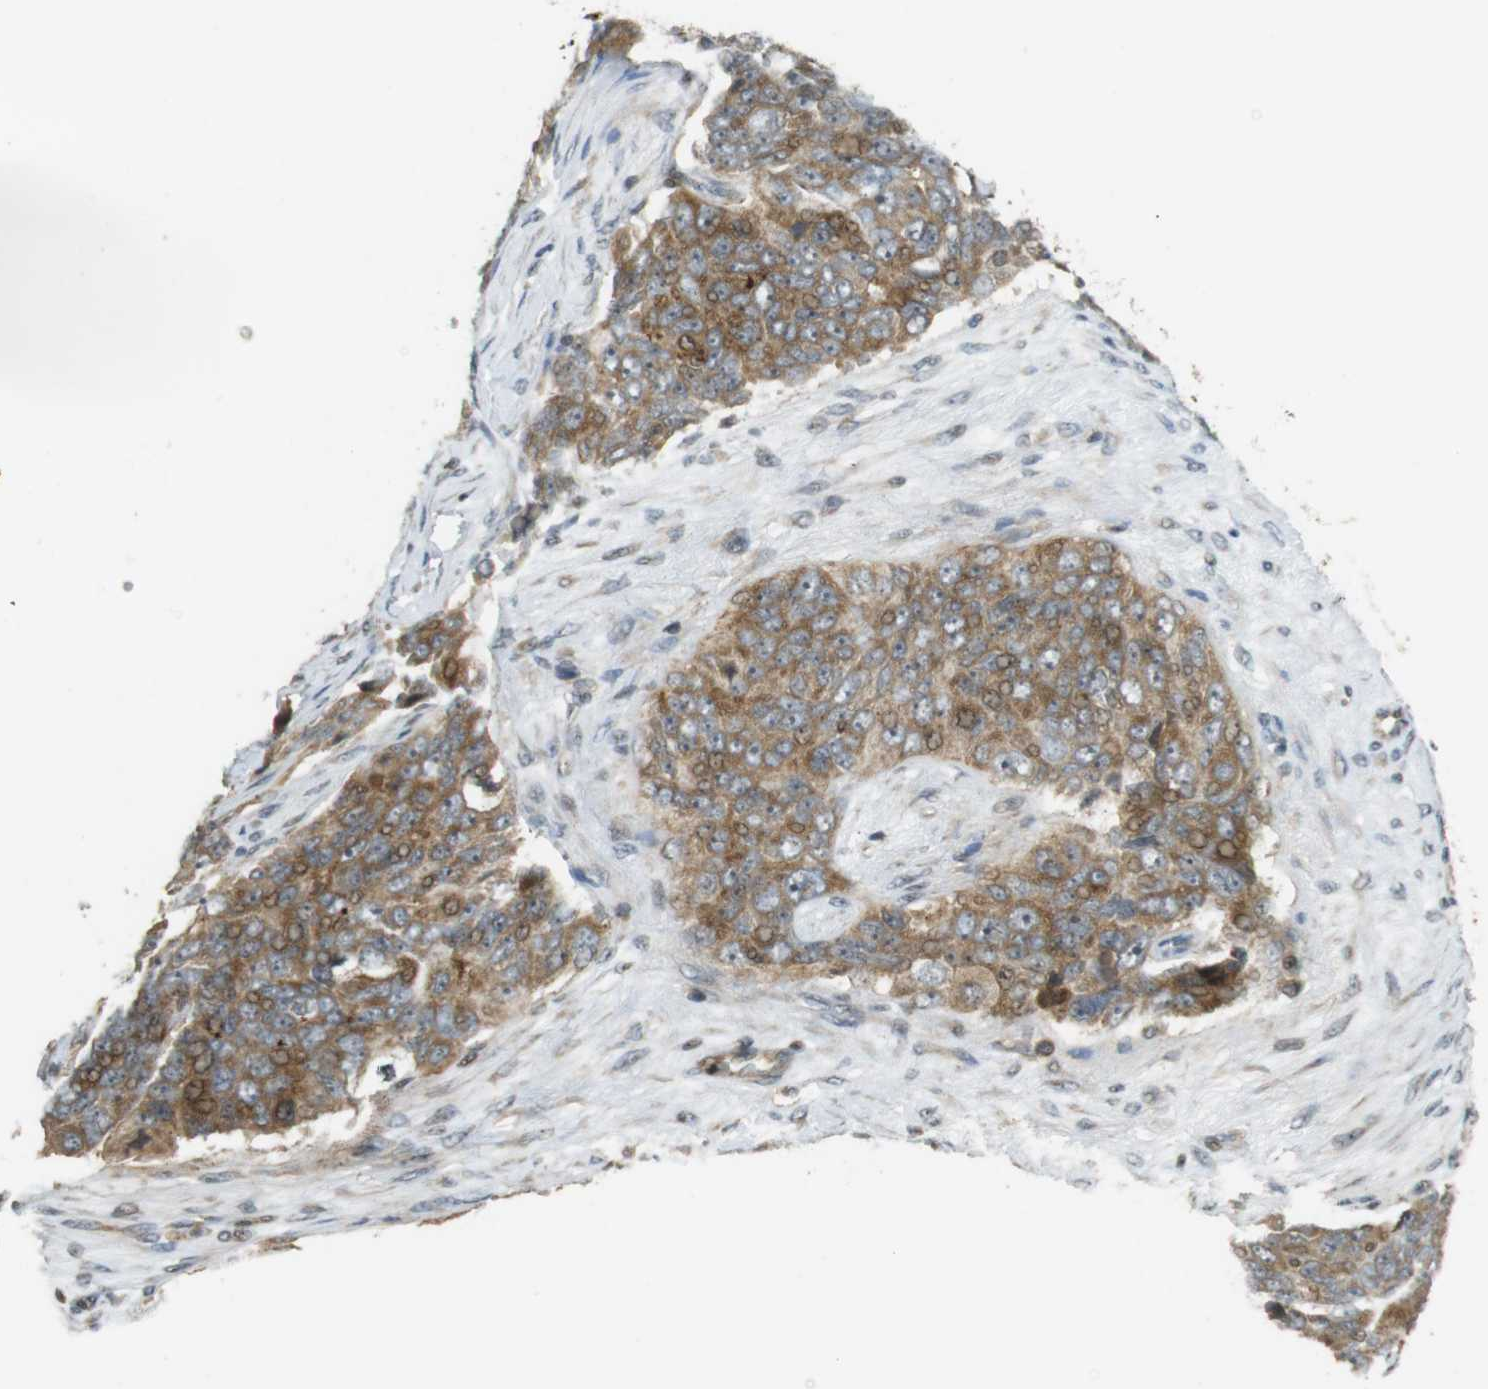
{"staining": {"intensity": "moderate", "quantity": ">75%", "location": "cytoplasmic/membranous"}, "tissue": "ovarian cancer", "cell_type": "Tumor cells", "image_type": "cancer", "snomed": [{"axis": "morphology", "description": "Carcinoma, endometroid"}, {"axis": "topography", "description": "Ovary"}], "caption": "Protein staining reveals moderate cytoplasmic/membranous expression in about >75% of tumor cells in ovarian cancer.", "gene": "TMX3", "patient": {"sex": "female", "age": 51}}